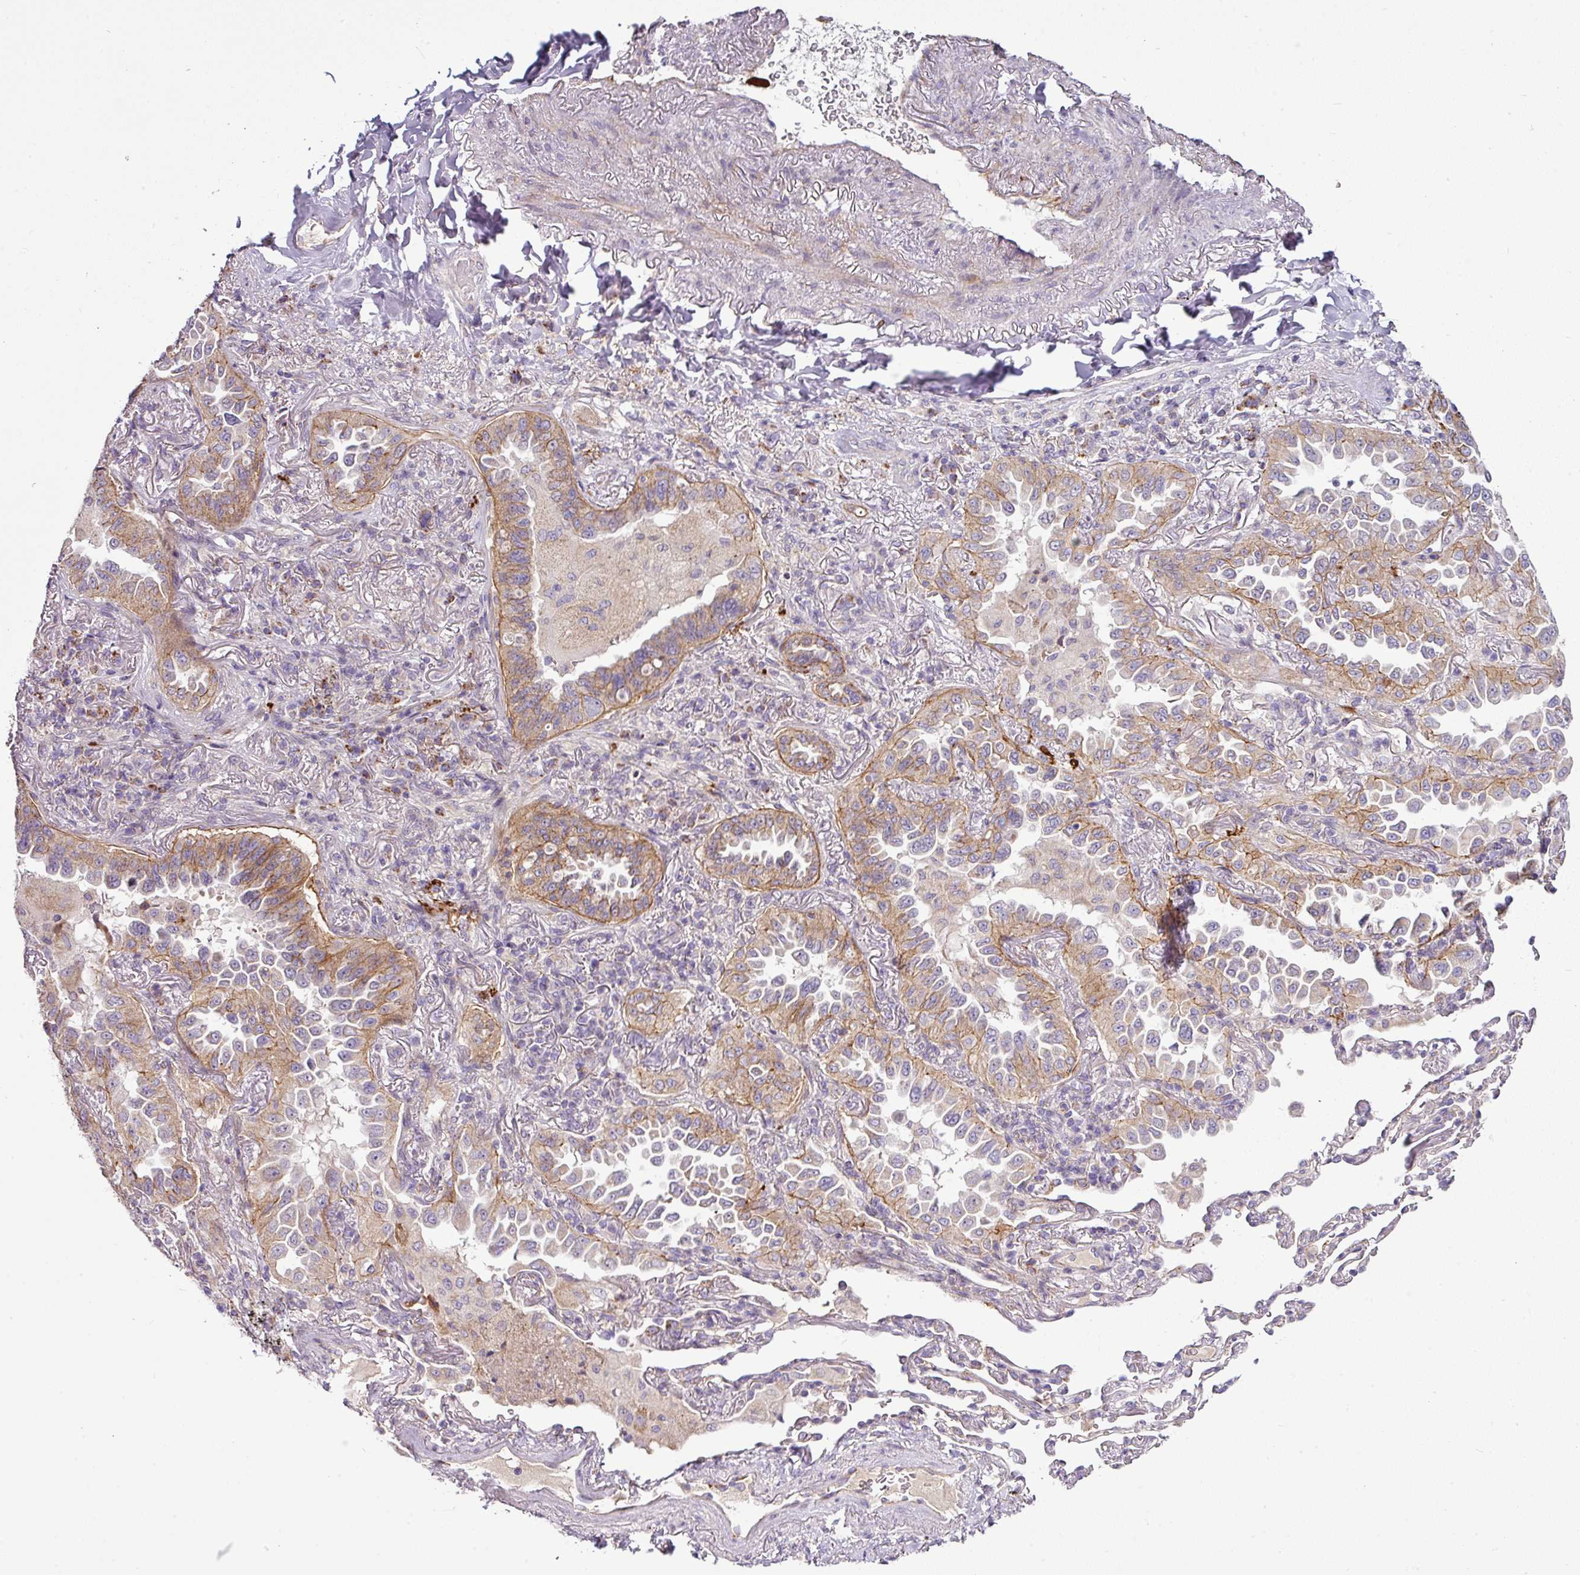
{"staining": {"intensity": "weak", "quantity": "25%-75%", "location": "cytoplasmic/membranous"}, "tissue": "lung cancer", "cell_type": "Tumor cells", "image_type": "cancer", "snomed": [{"axis": "morphology", "description": "Adenocarcinoma, NOS"}, {"axis": "topography", "description": "Lung"}], "caption": "Immunohistochemistry histopathology image of neoplastic tissue: human adenocarcinoma (lung) stained using immunohistochemistry displays low levels of weak protein expression localized specifically in the cytoplasmic/membranous of tumor cells, appearing as a cytoplasmic/membranous brown color.", "gene": "GAN", "patient": {"sex": "female", "age": 69}}